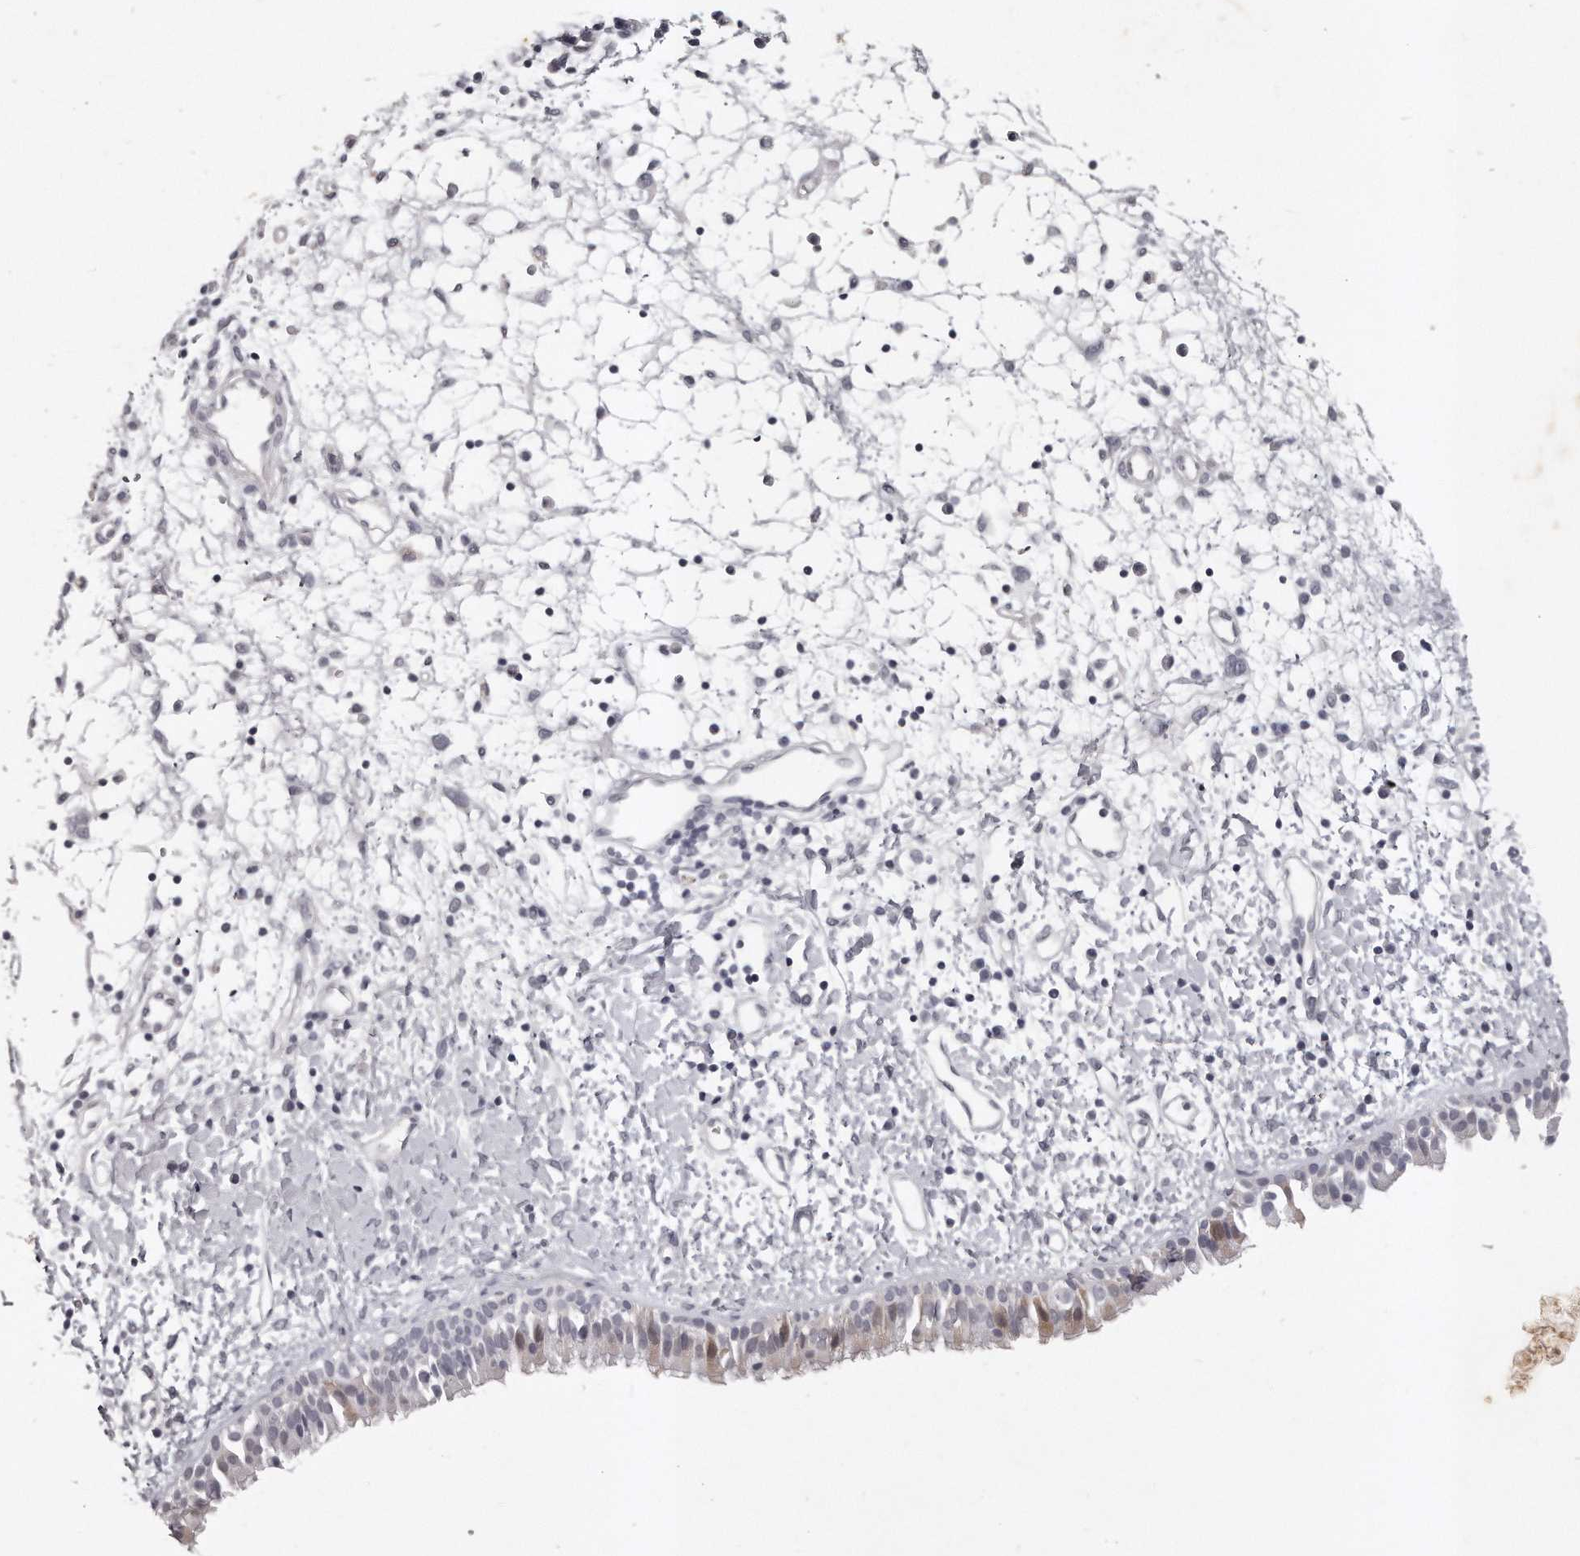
{"staining": {"intensity": "weak", "quantity": "<25%", "location": "cytoplasmic/membranous"}, "tissue": "nasopharynx", "cell_type": "Respiratory epithelial cells", "image_type": "normal", "snomed": [{"axis": "morphology", "description": "Normal tissue, NOS"}, {"axis": "topography", "description": "Nasopharynx"}], "caption": "This is a histopathology image of immunohistochemistry staining of unremarkable nasopharynx, which shows no expression in respiratory epithelial cells.", "gene": "GGCT", "patient": {"sex": "male", "age": 22}}